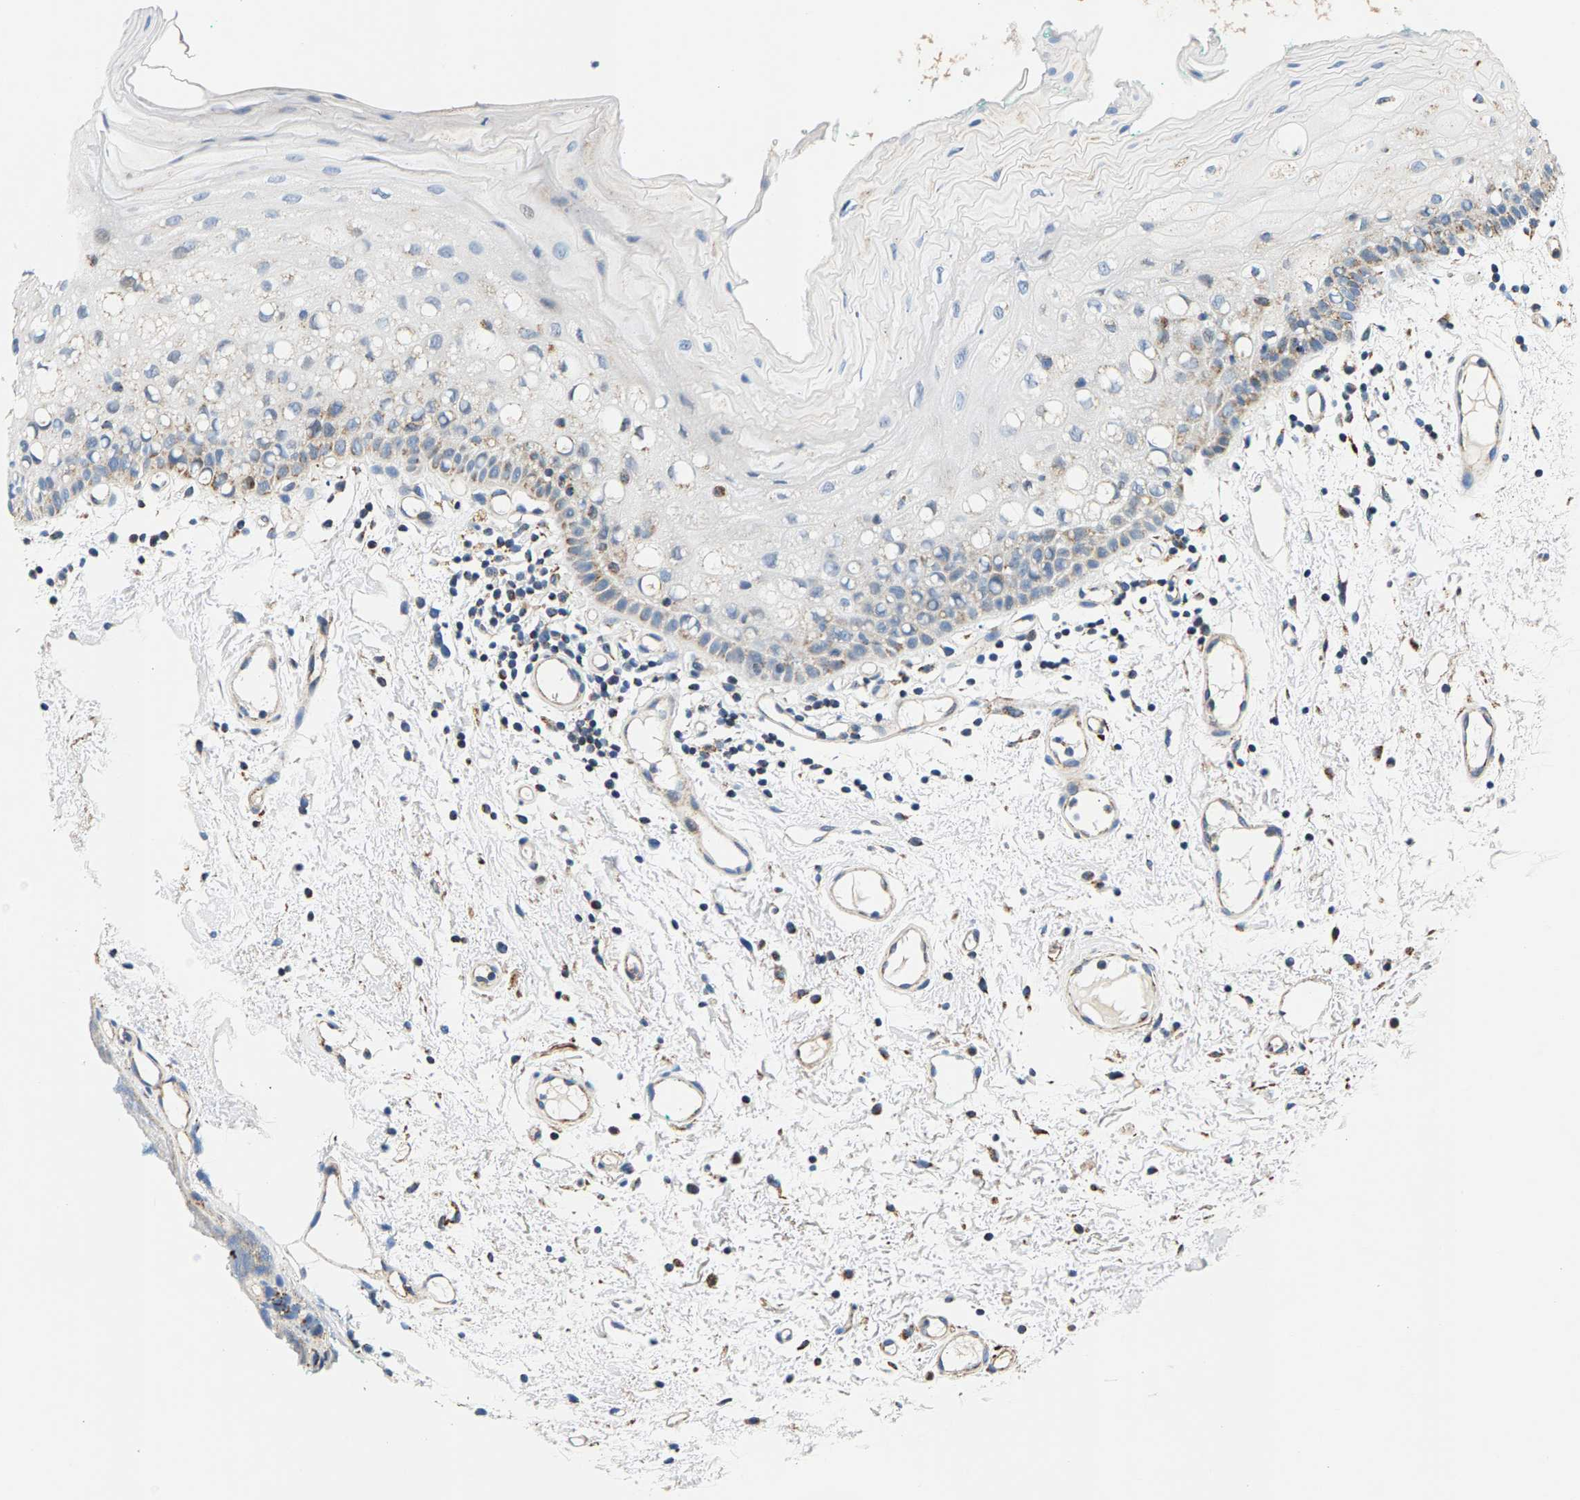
{"staining": {"intensity": "moderate", "quantity": "<25%", "location": "cytoplasmic/membranous"}, "tissue": "oral mucosa", "cell_type": "Squamous epithelial cells", "image_type": "normal", "snomed": [{"axis": "morphology", "description": "Normal tissue, NOS"}, {"axis": "morphology", "description": "Squamous cell carcinoma, NOS"}, {"axis": "topography", "description": "Oral tissue"}, {"axis": "topography", "description": "Salivary gland"}, {"axis": "topography", "description": "Head-Neck"}], "caption": "This micrograph reveals IHC staining of benign human oral mucosa, with low moderate cytoplasmic/membranous expression in approximately <25% of squamous epithelial cells.", "gene": "PDE1A", "patient": {"sex": "female", "age": 62}}